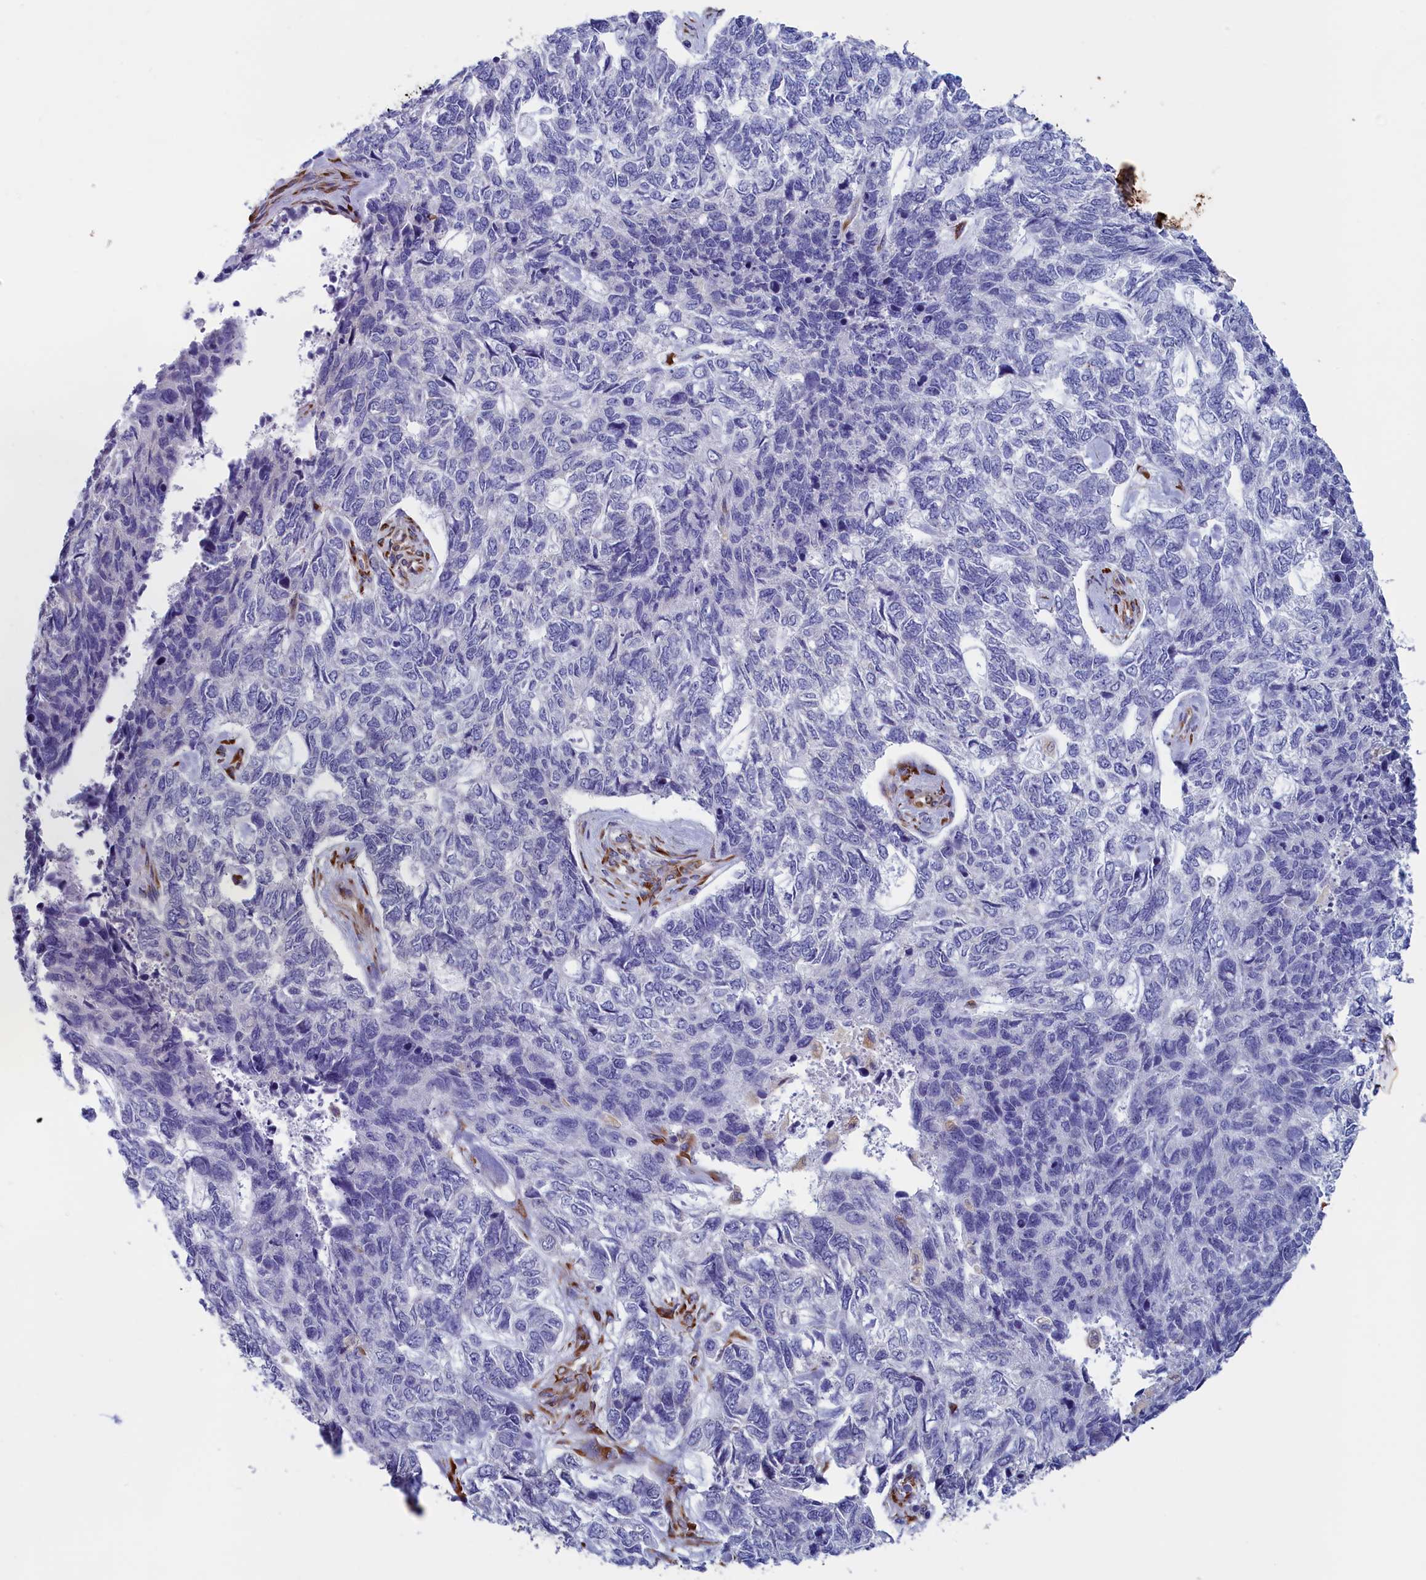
{"staining": {"intensity": "negative", "quantity": "none", "location": "none"}, "tissue": "skin cancer", "cell_type": "Tumor cells", "image_type": "cancer", "snomed": [{"axis": "morphology", "description": "Basal cell carcinoma"}, {"axis": "topography", "description": "Skin"}], "caption": "High power microscopy image of an immunohistochemistry (IHC) micrograph of skin cancer (basal cell carcinoma), revealing no significant positivity in tumor cells. (DAB immunohistochemistry with hematoxylin counter stain).", "gene": "CCDC68", "patient": {"sex": "female", "age": 65}}